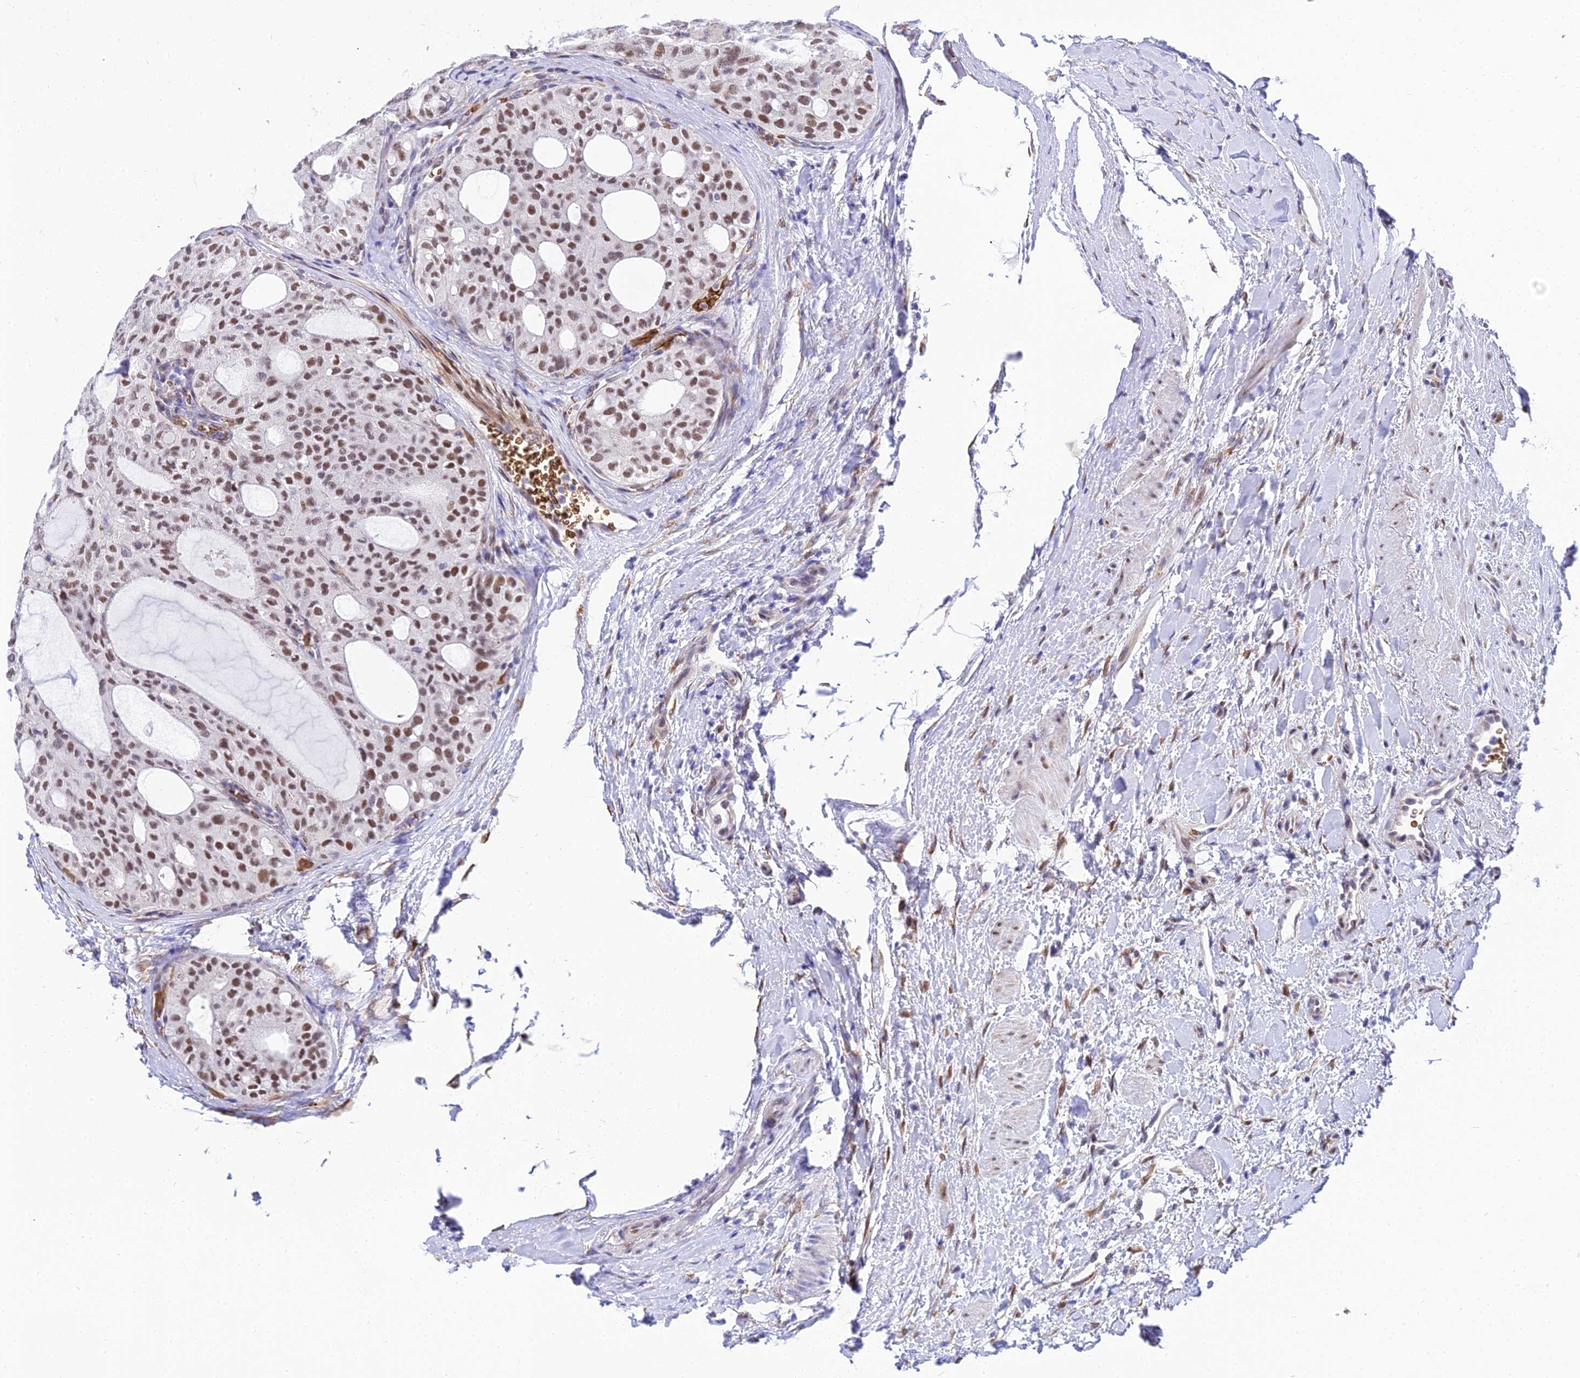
{"staining": {"intensity": "moderate", "quantity": ">75%", "location": "nuclear"}, "tissue": "thyroid cancer", "cell_type": "Tumor cells", "image_type": "cancer", "snomed": [{"axis": "morphology", "description": "Follicular adenoma carcinoma, NOS"}, {"axis": "topography", "description": "Thyroid gland"}], "caption": "Human thyroid cancer stained with a brown dye exhibits moderate nuclear positive expression in about >75% of tumor cells.", "gene": "BCL9", "patient": {"sex": "male", "age": 75}}